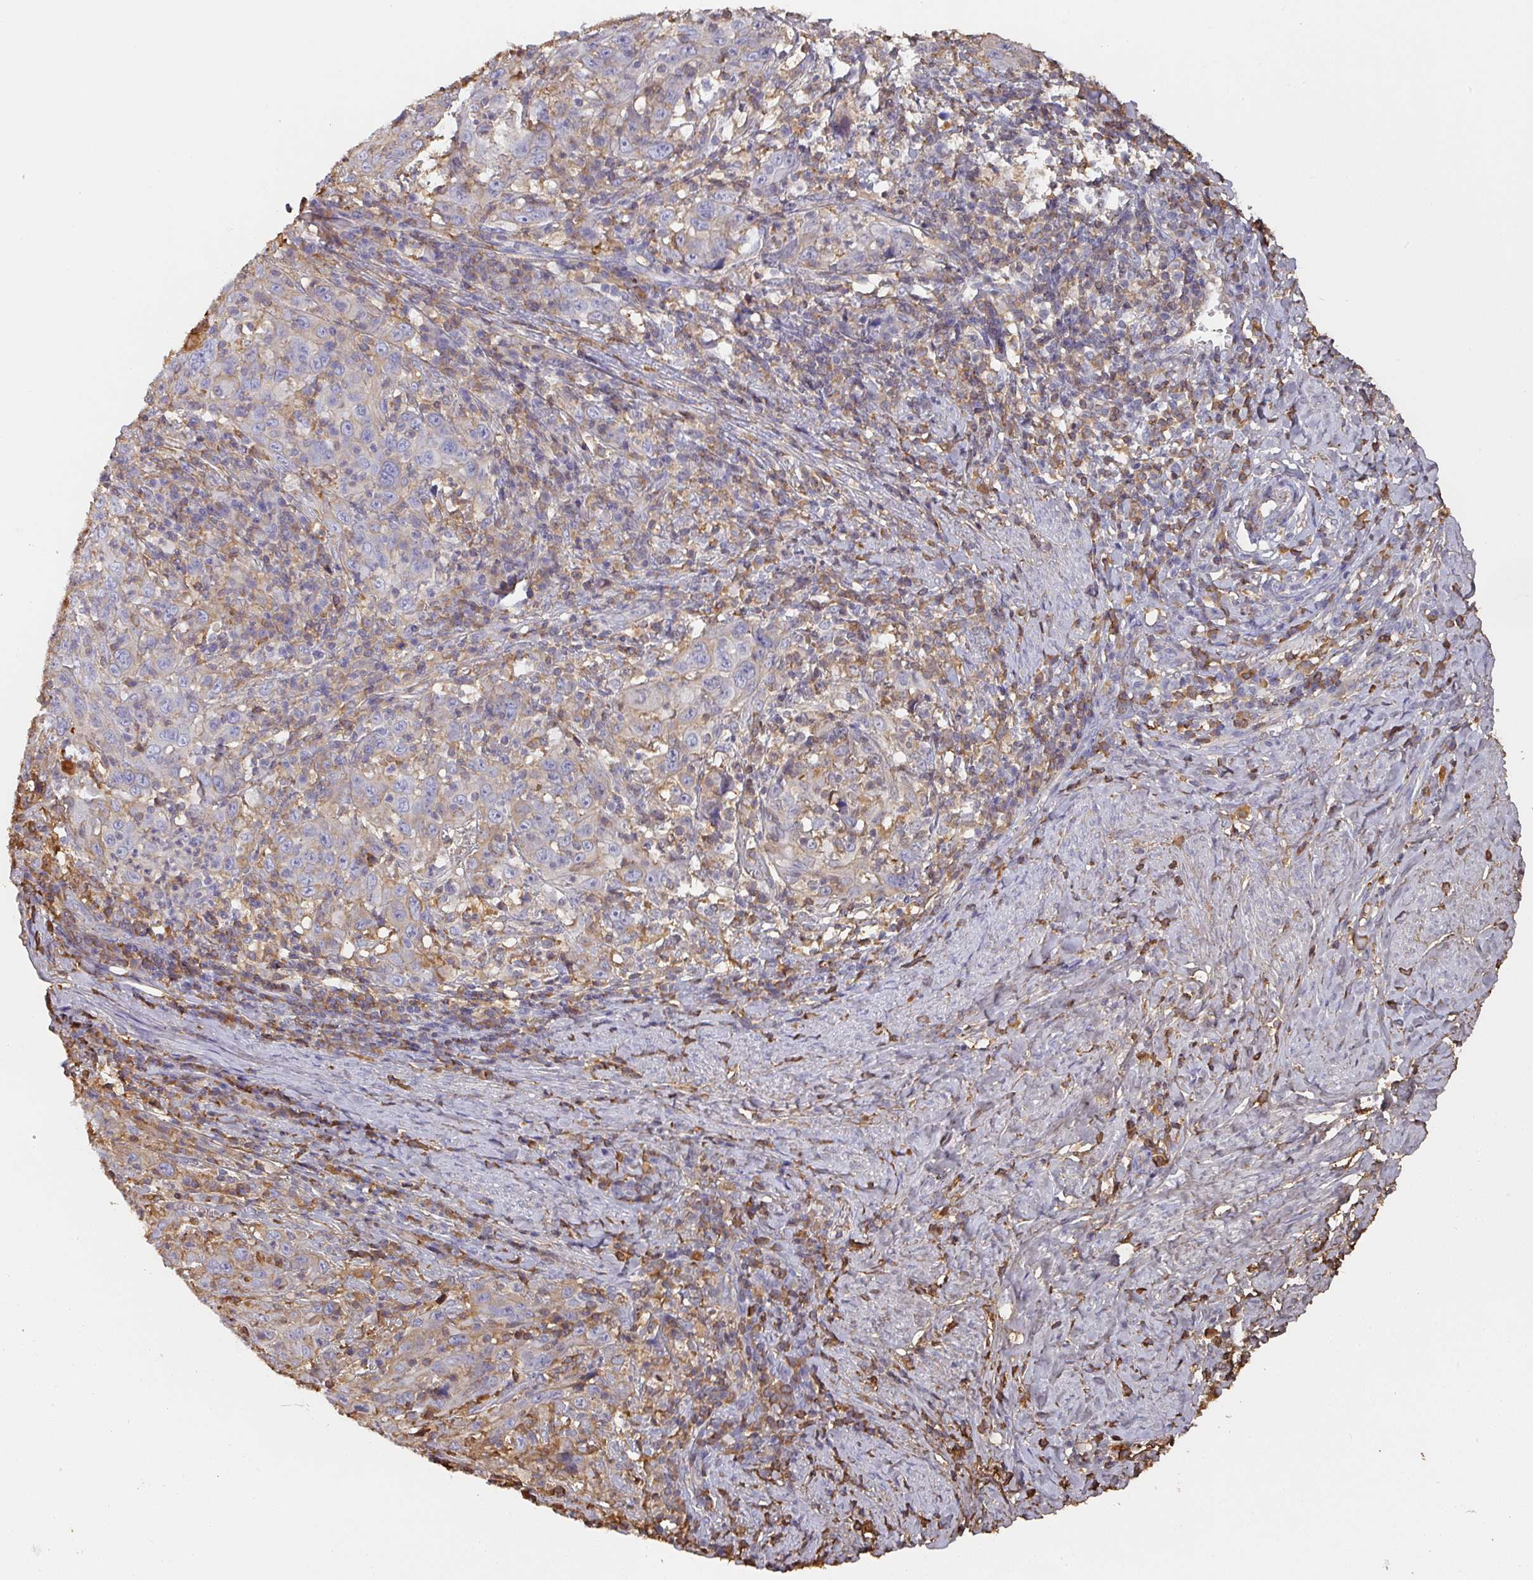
{"staining": {"intensity": "negative", "quantity": "none", "location": "none"}, "tissue": "cervical cancer", "cell_type": "Tumor cells", "image_type": "cancer", "snomed": [{"axis": "morphology", "description": "Squamous cell carcinoma, NOS"}, {"axis": "topography", "description": "Cervix"}], "caption": "The histopathology image displays no staining of tumor cells in cervical cancer (squamous cell carcinoma).", "gene": "ALB", "patient": {"sex": "female", "age": 46}}